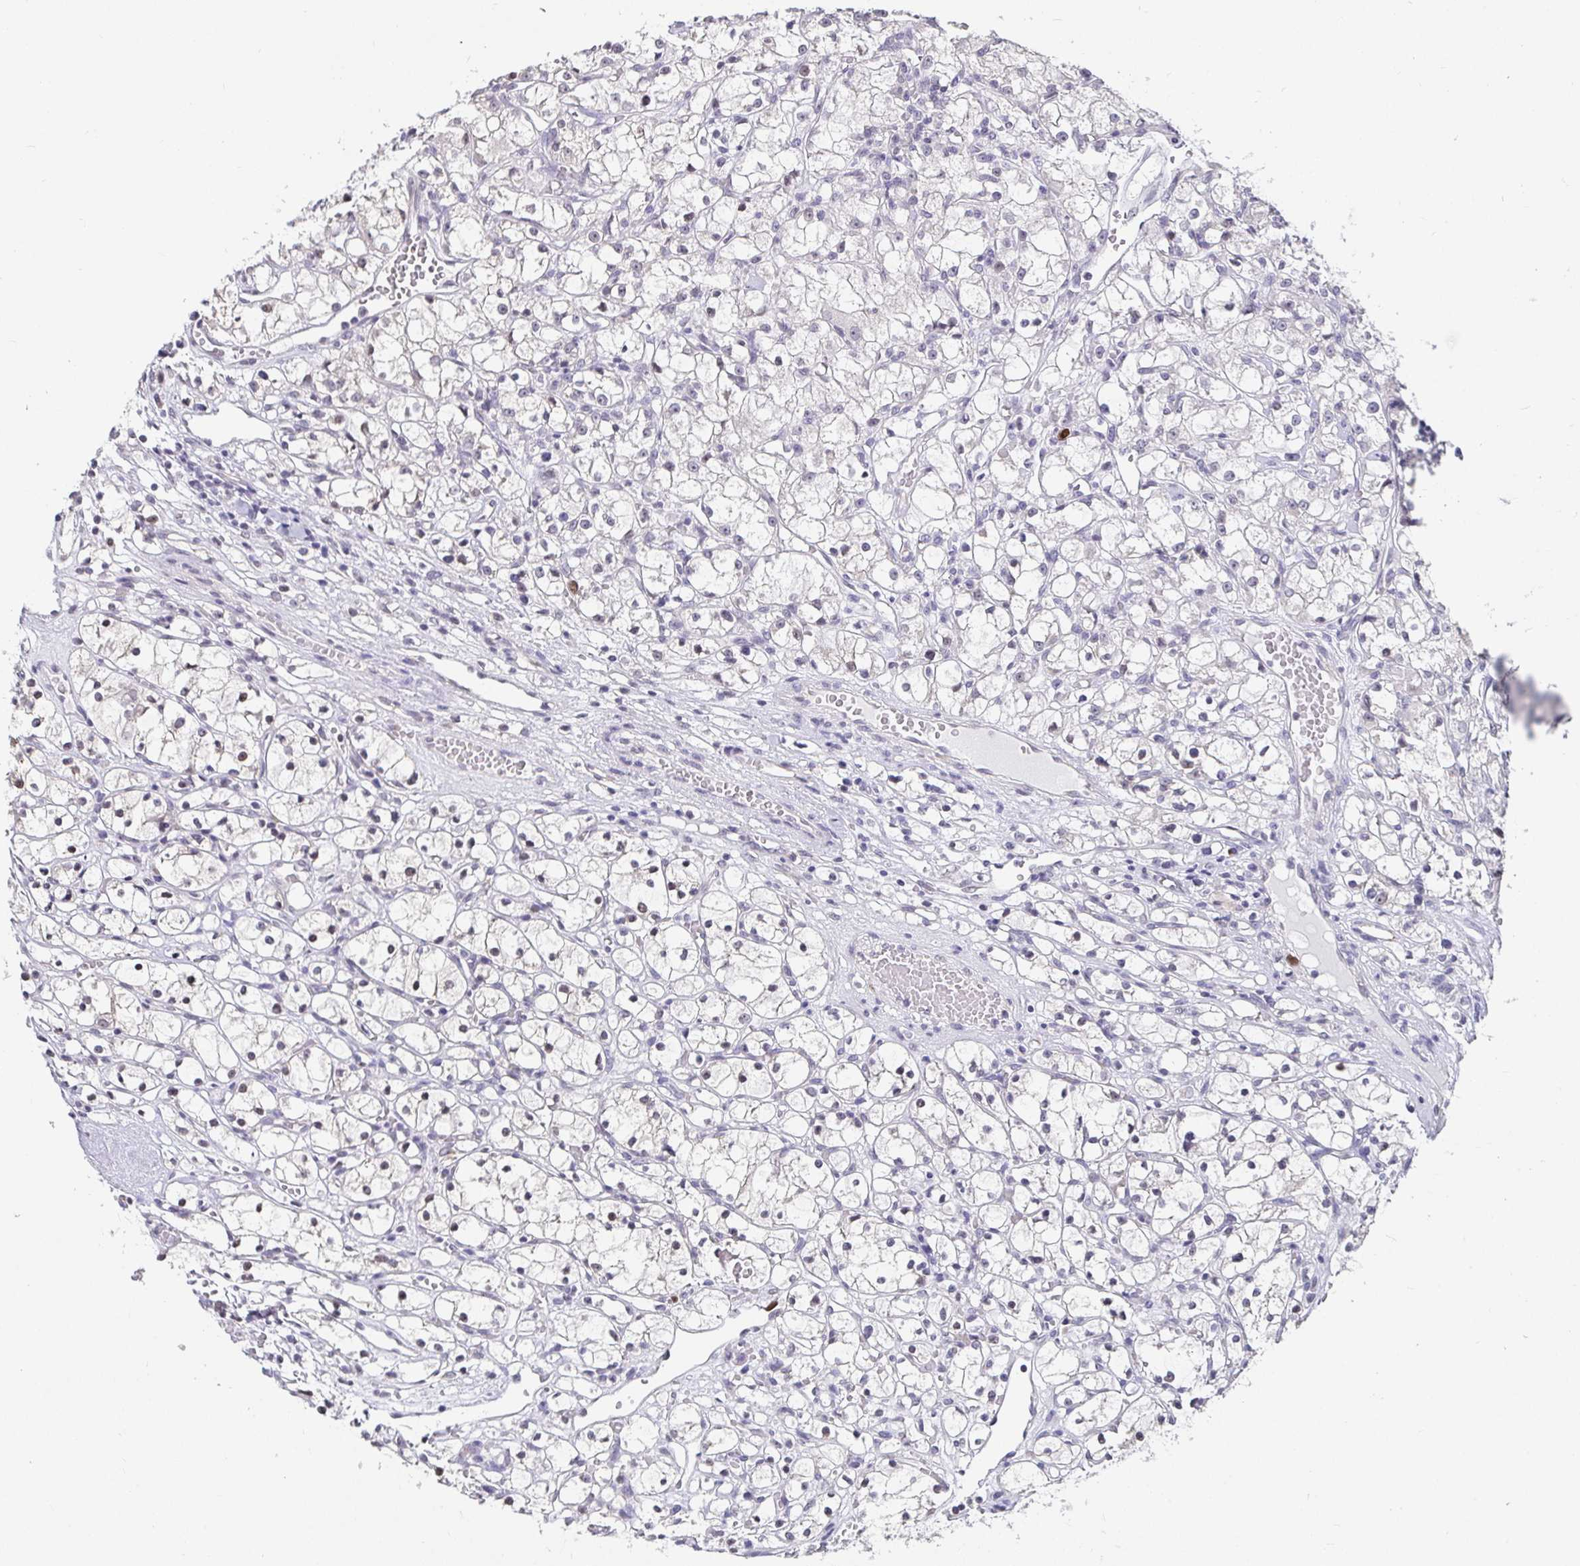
{"staining": {"intensity": "negative", "quantity": "none", "location": "none"}, "tissue": "renal cancer", "cell_type": "Tumor cells", "image_type": "cancer", "snomed": [{"axis": "morphology", "description": "Adenocarcinoma, NOS"}, {"axis": "topography", "description": "Kidney"}], "caption": "Immunohistochemistry photomicrograph of human renal cancer (adenocarcinoma) stained for a protein (brown), which displays no expression in tumor cells.", "gene": "ANLN", "patient": {"sex": "female", "age": 59}}